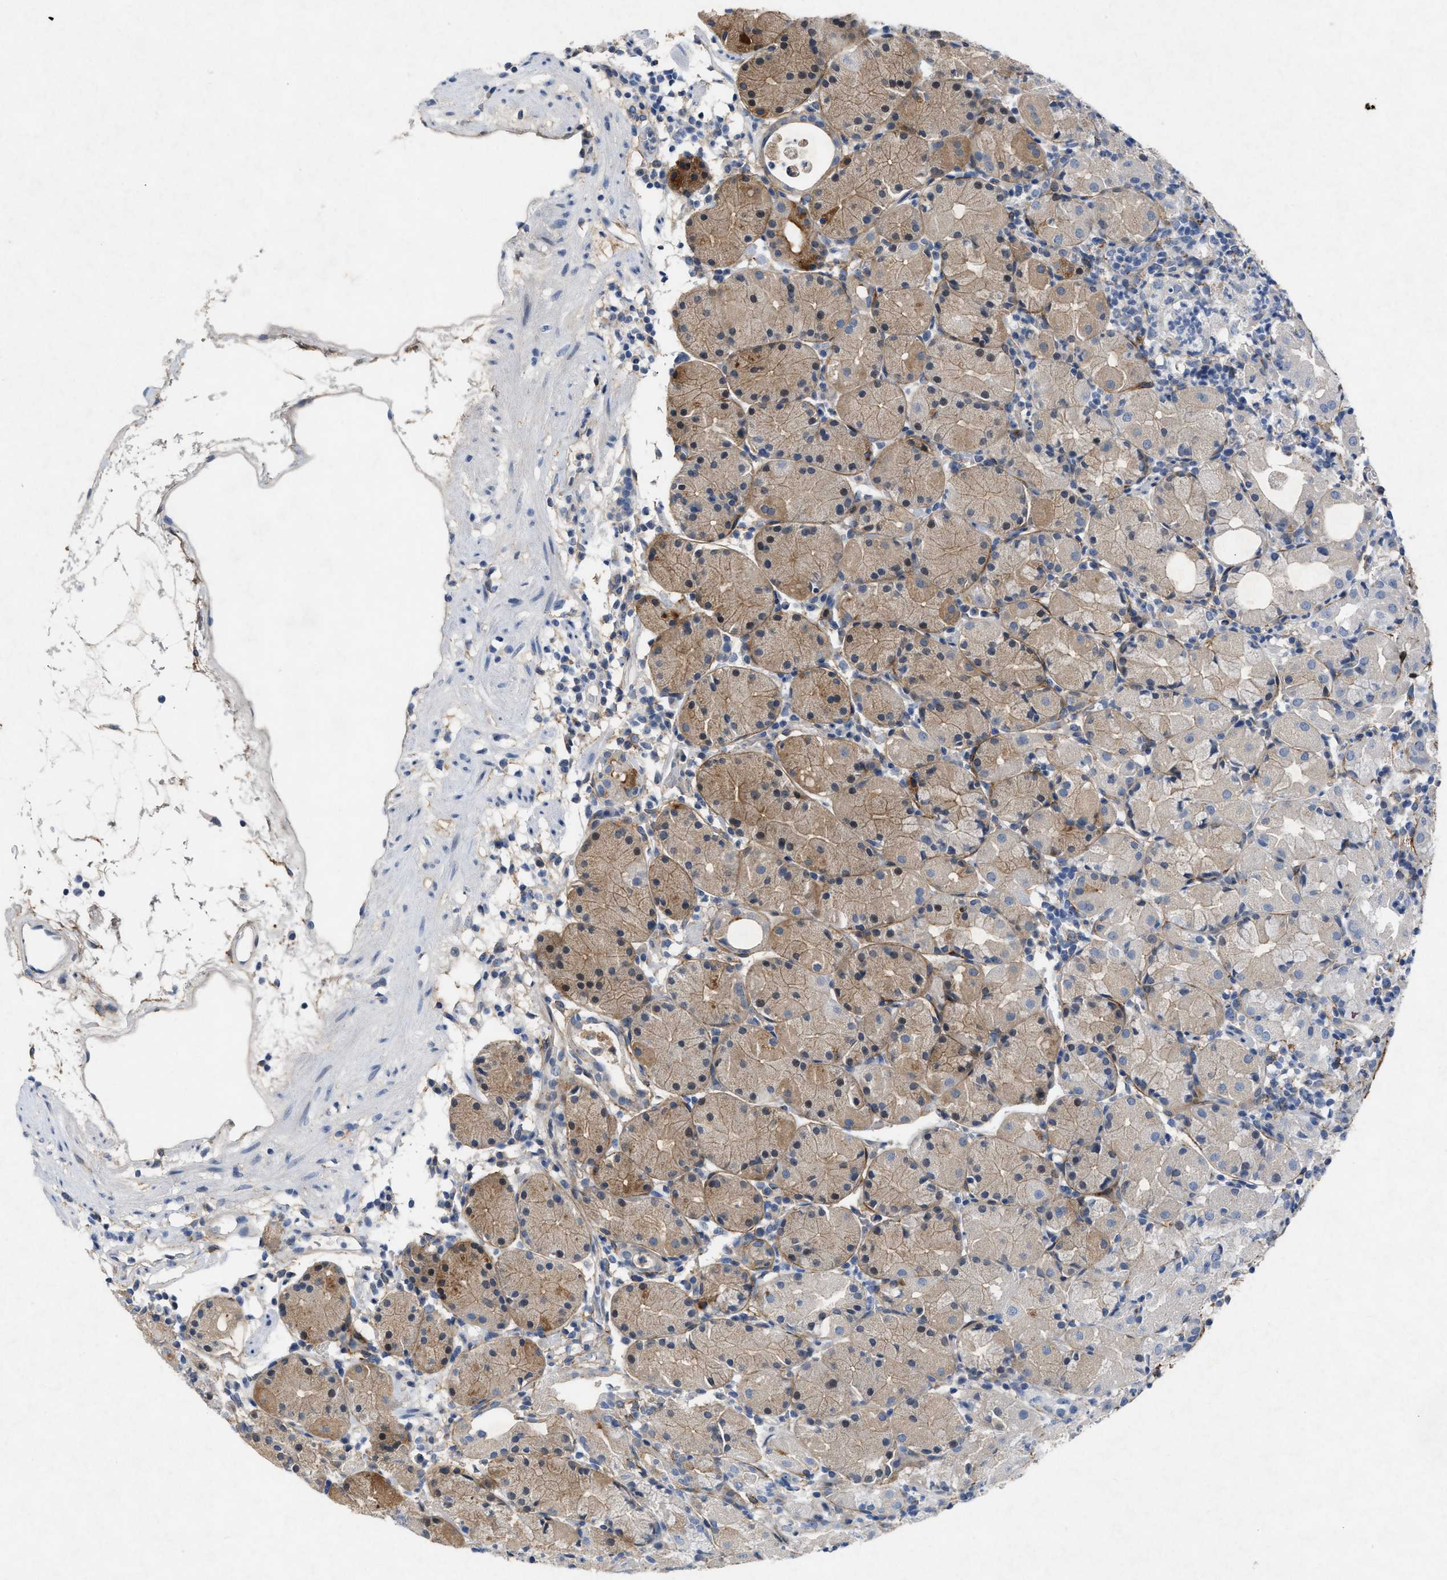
{"staining": {"intensity": "moderate", "quantity": "<25%", "location": "cytoplasmic/membranous"}, "tissue": "stomach", "cell_type": "Glandular cells", "image_type": "normal", "snomed": [{"axis": "morphology", "description": "Normal tissue, NOS"}, {"axis": "topography", "description": "Stomach"}, {"axis": "topography", "description": "Stomach, lower"}], "caption": "A brown stain labels moderate cytoplasmic/membranous expression of a protein in glandular cells of normal human stomach. (DAB (3,3'-diaminobenzidine) = brown stain, brightfield microscopy at high magnification).", "gene": "PDGFRA", "patient": {"sex": "female", "age": 75}}